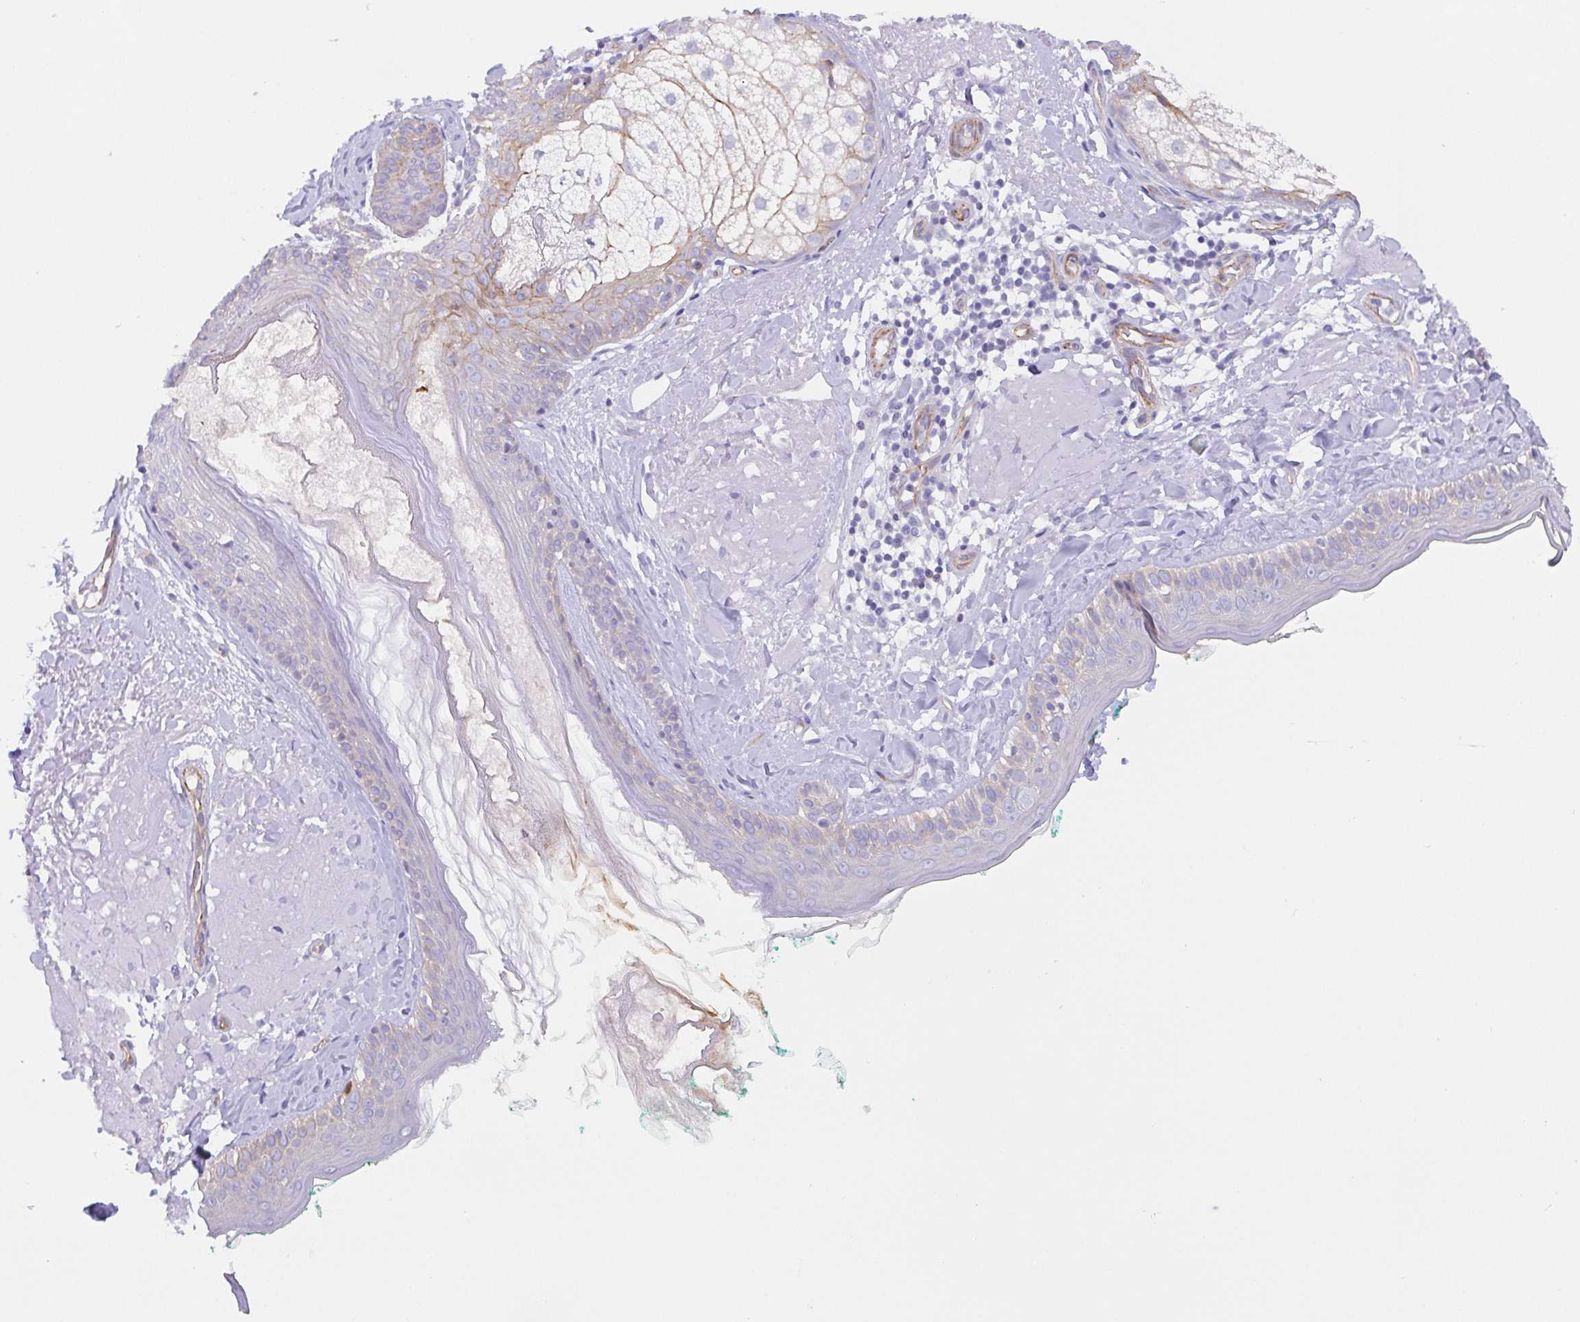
{"staining": {"intensity": "negative", "quantity": "none", "location": "none"}, "tissue": "skin", "cell_type": "Fibroblasts", "image_type": "normal", "snomed": [{"axis": "morphology", "description": "Normal tissue, NOS"}, {"axis": "topography", "description": "Skin"}], "caption": "Immunohistochemistry micrograph of unremarkable human skin stained for a protein (brown), which exhibits no staining in fibroblasts. (DAB IHC with hematoxylin counter stain).", "gene": "TRAM2", "patient": {"sex": "male", "age": 73}}